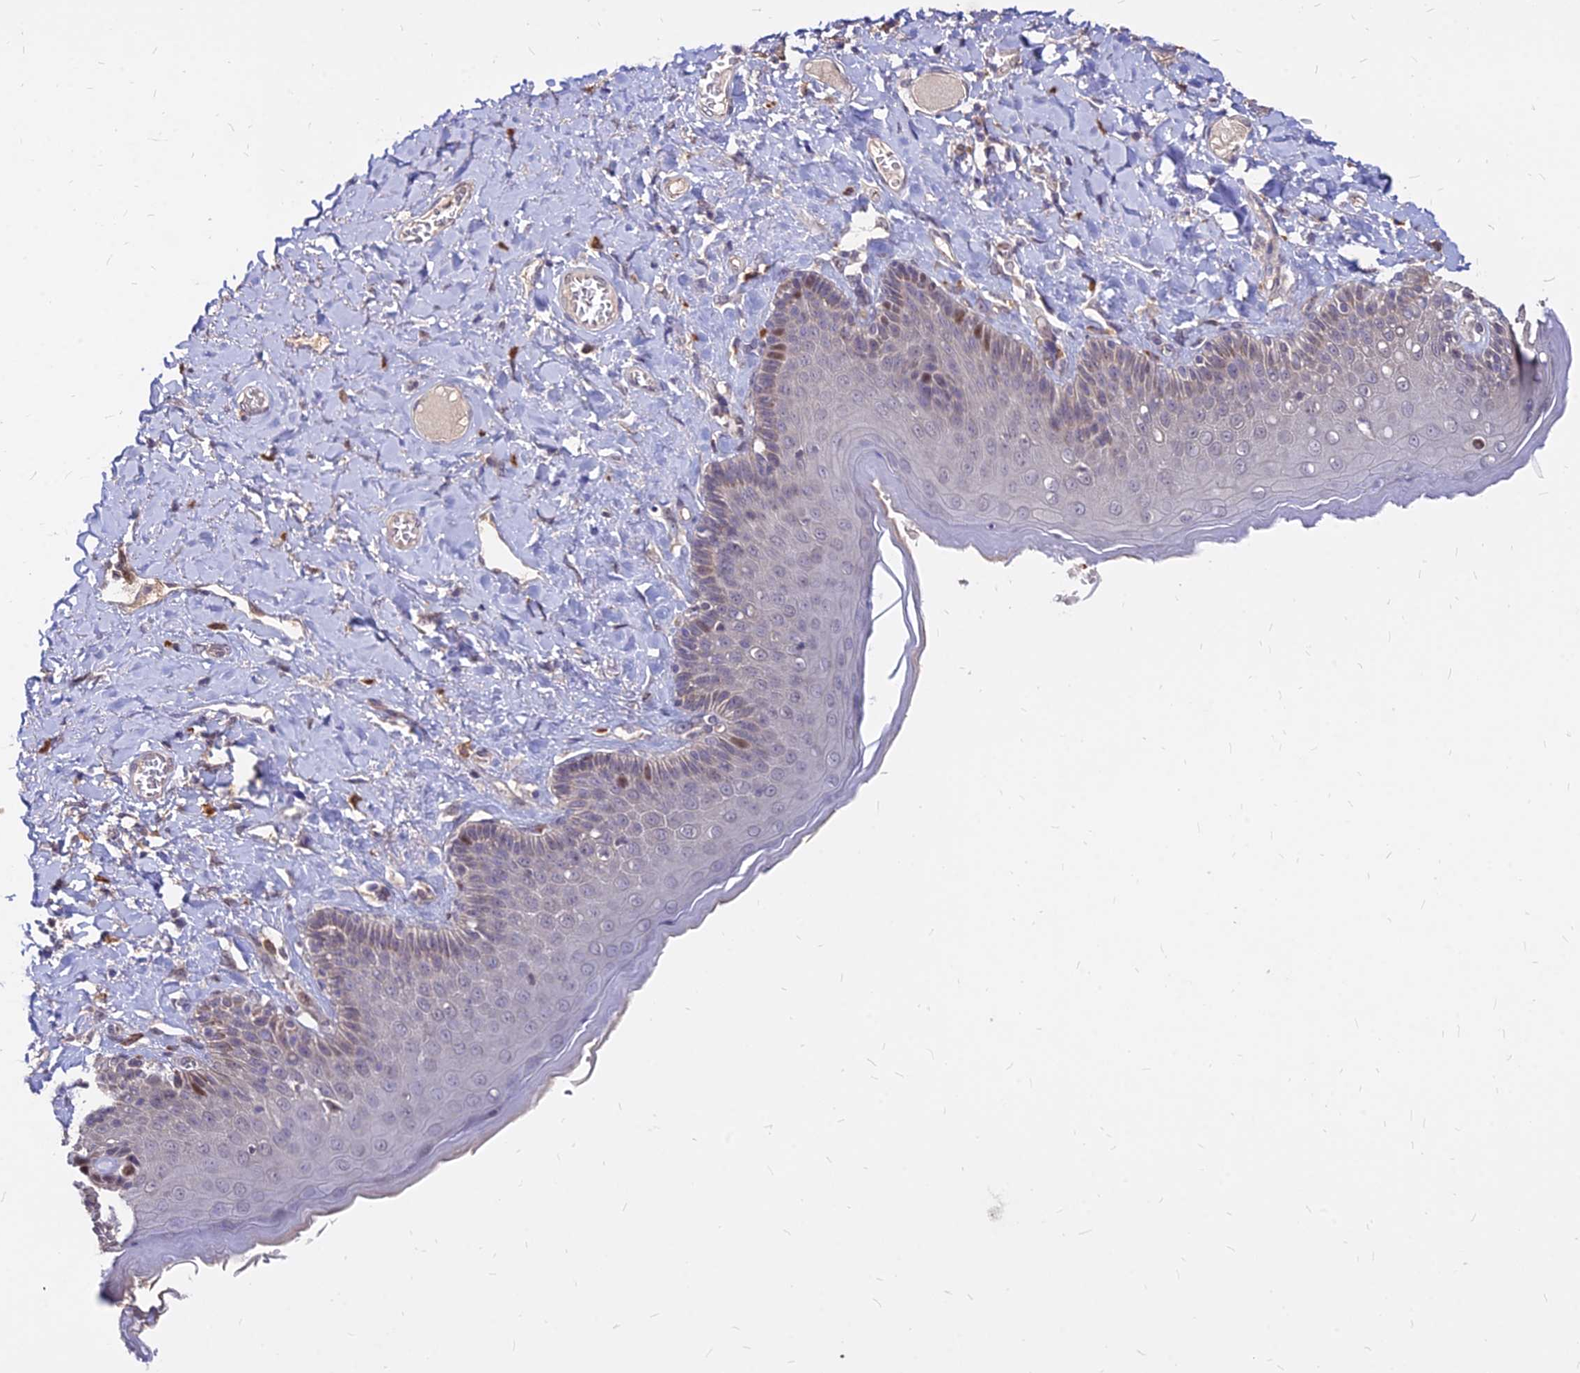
{"staining": {"intensity": "moderate", "quantity": "<25%", "location": "nuclear"}, "tissue": "skin", "cell_type": "Epidermal cells", "image_type": "normal", "snomed": [{"axis": "morphology", "description": "Normal tissue, NOS"}, {"axis": "topography", "description": "Anal"}], "caption": "High-magnification brightfield microscopy of unremarkable skin stained with DAB (3,3'-diaminobenzidine) (brown) and counterstained with hematoxylin (blue). epidermal cells exhibit moderate nuclear positivity is present in about<25% of cells.", "gene": "C11orf68", "patient": {"sex": "male", "age": 69}}